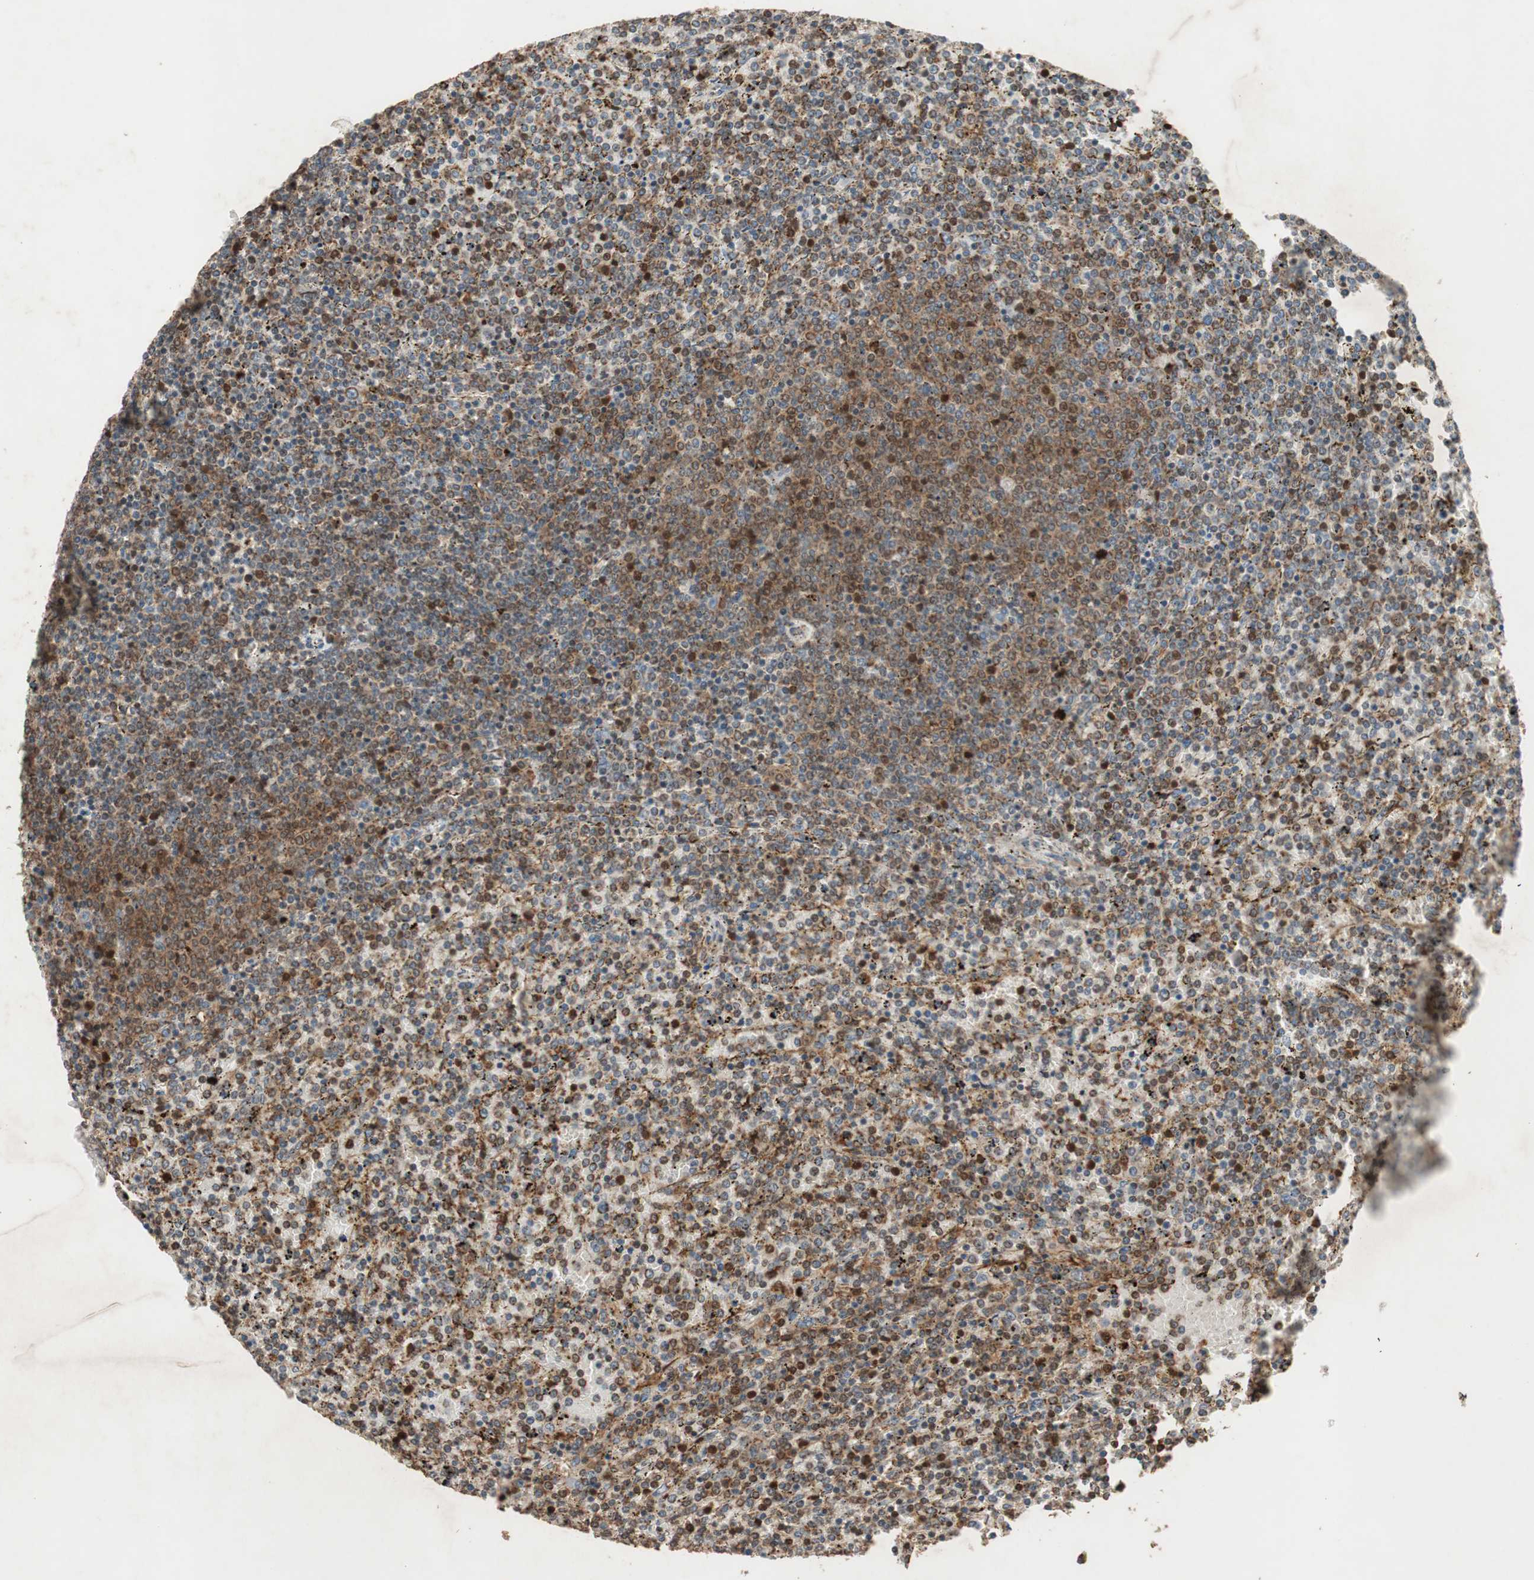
{"staining": {"intensity": "moderate", "quantity": "25%-75%", "location": "cytoplasmic/membranous"}, "tissue": "lymphoma", "cell_type": "Tumor cells", "image_type": "cancer", "snomed": [{"axis": "morphology", "description": "Malignant lymphoma, non-Hodgkin's type, Low grade"}, {"axis": "topography", "description": "Spleen"}], "caption": "Approximately 25%-75% of tumor cells in lymphoma exhibit moderate cytoplasmic/membranous protein positivity as visualized by brown immunohistochemical staining.", "gene": "RAB1A", "patient": {"sex": "female", "age": 77}}